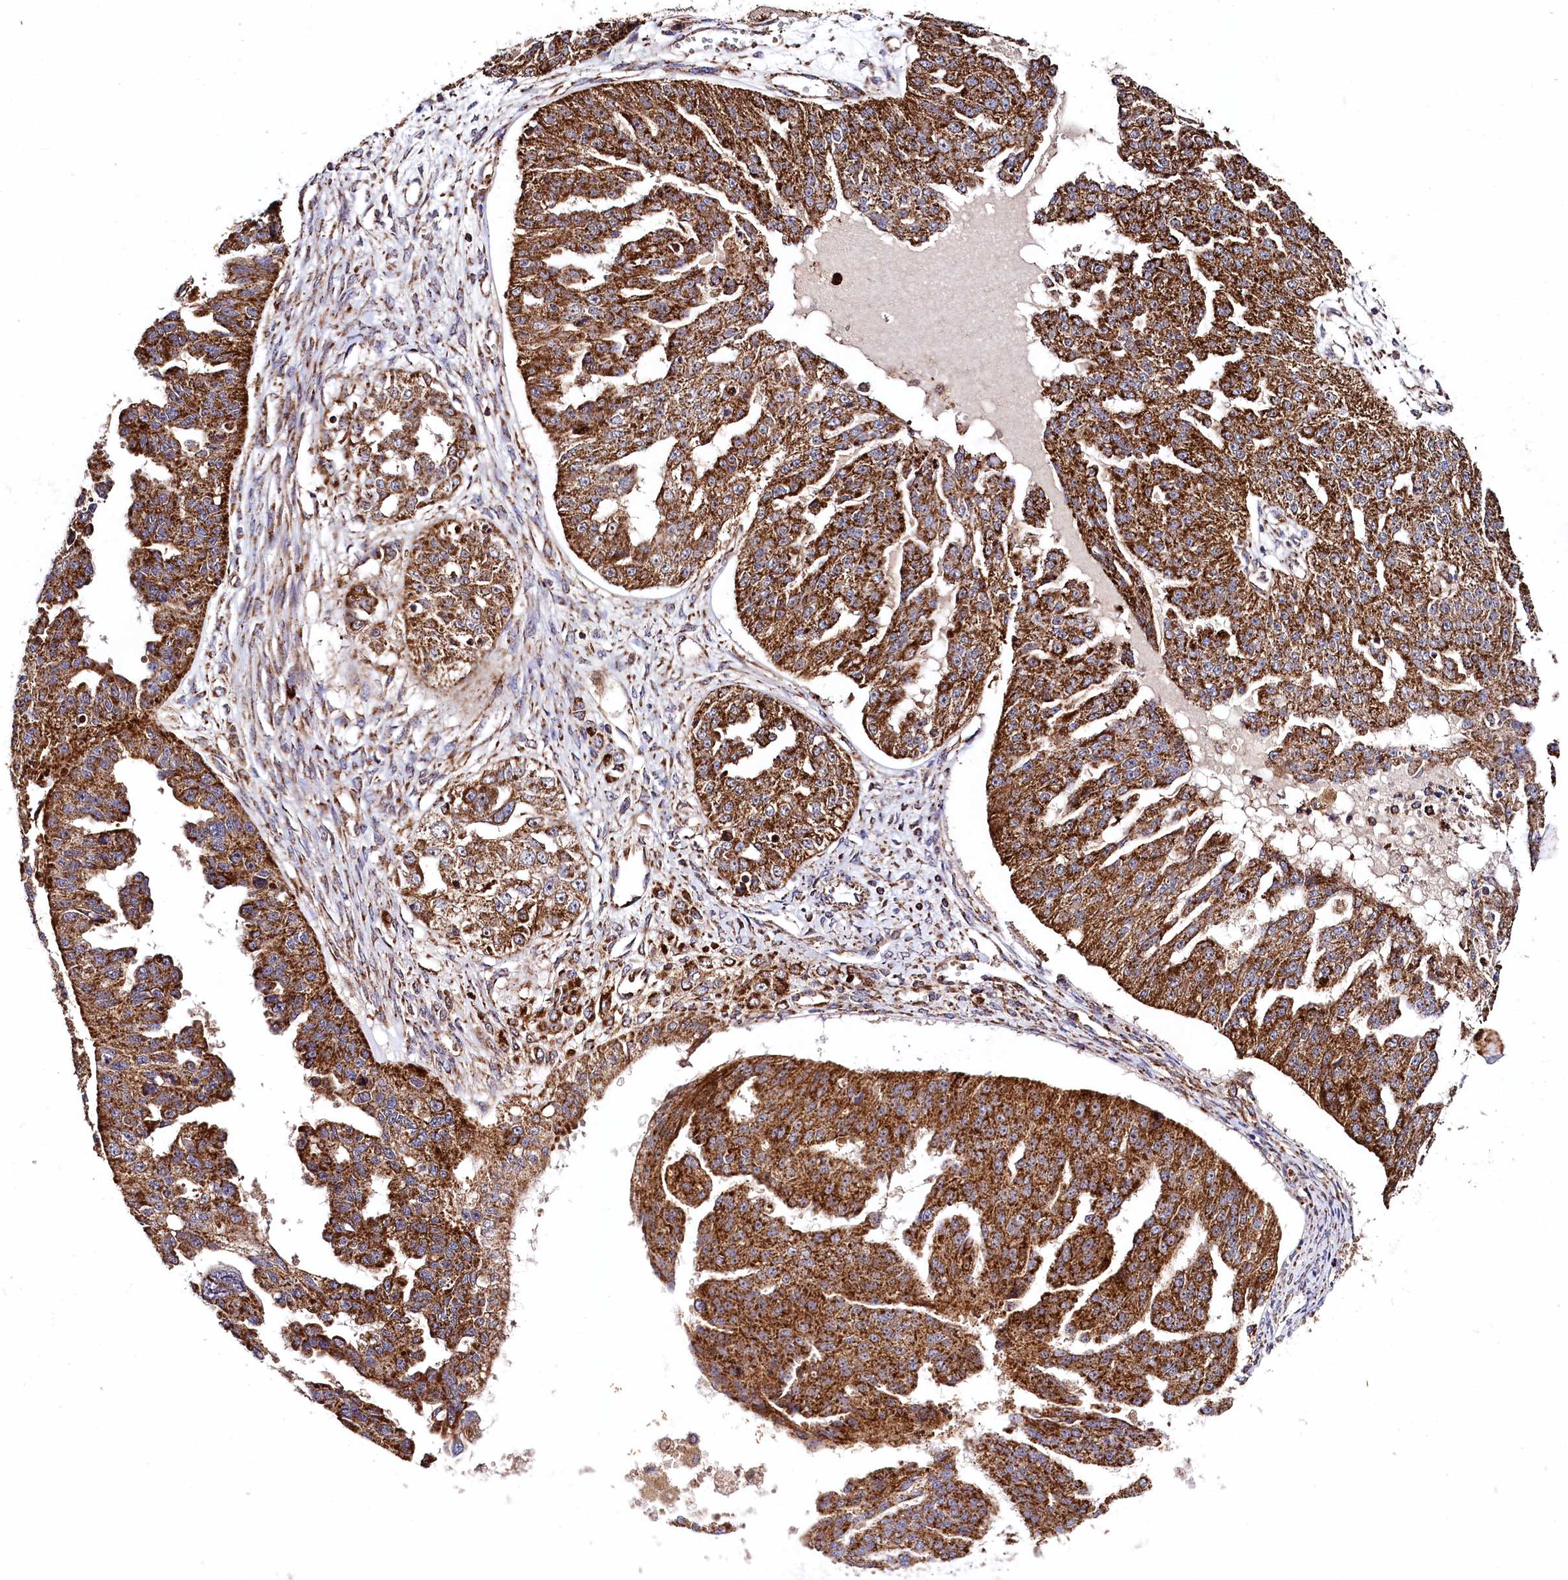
{"staining": {"intensity": "strong", "quantity": ">75%", "location": "cytoplasmic/membranous"}, "tissue": "ovarian cancer", "cell_type": "Tumor cells", "image_type": "cancer", "snomed": [{"axis": "morphology", "description": "Cystadenocarcinoma, serous, NOS"}, {"axis": "topography", "description": "Ovary"}], "caption": "DAB (3,3'-diaminobenzidine) immunohistochemical staining of ovarian cancer (serous cystadenocarcinoma) demonstrates strong cytoplasmic/membranous protein staining in about >75% of tumor cells. The protein of interest is stained brown, and the nuclei are stained in blue (DAB IHC with brightfield microscopy, high magnification).", "gene": "CLYBL", "patient": {"sex": "female", "age": 58}}